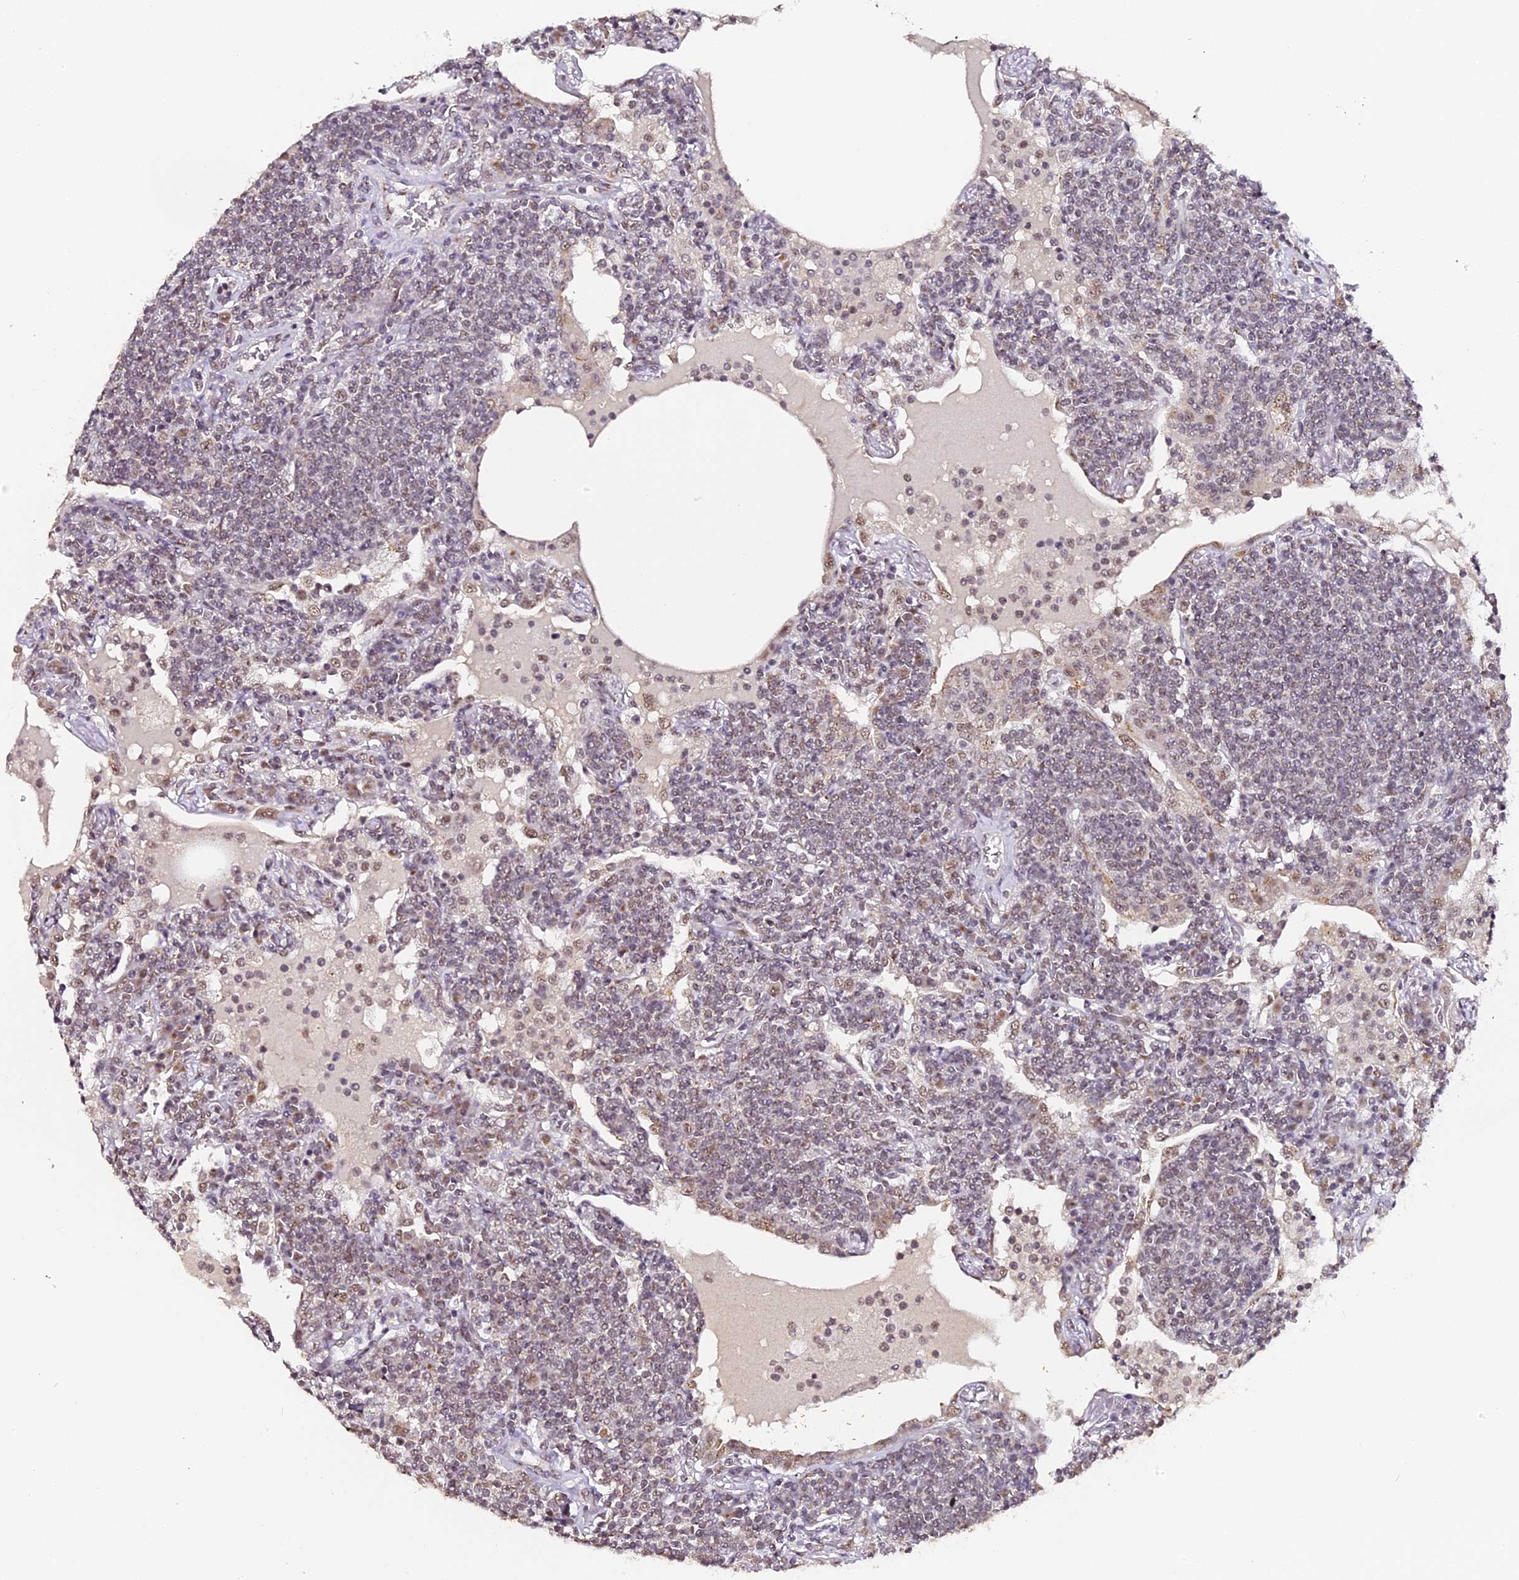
{"staining": {"intensity": "weak", "quantity": "<25%", "location": "nuclear"}, "tissue": "lymphoma", "cell_type": "Tumor cells", "image_type": "cancer", "snomed": [{"axis": "morphology", "description": "Malignant lymphoma, non-Hodgkin's type, Low grade"}, {"axis": "topography", "description": "Lung"}], "caption": "Image shows no significant protein positivity in tumor cells of lymphoma.", "gene": "NCBP1", "patient": {"sex": "female", "age": 71}}